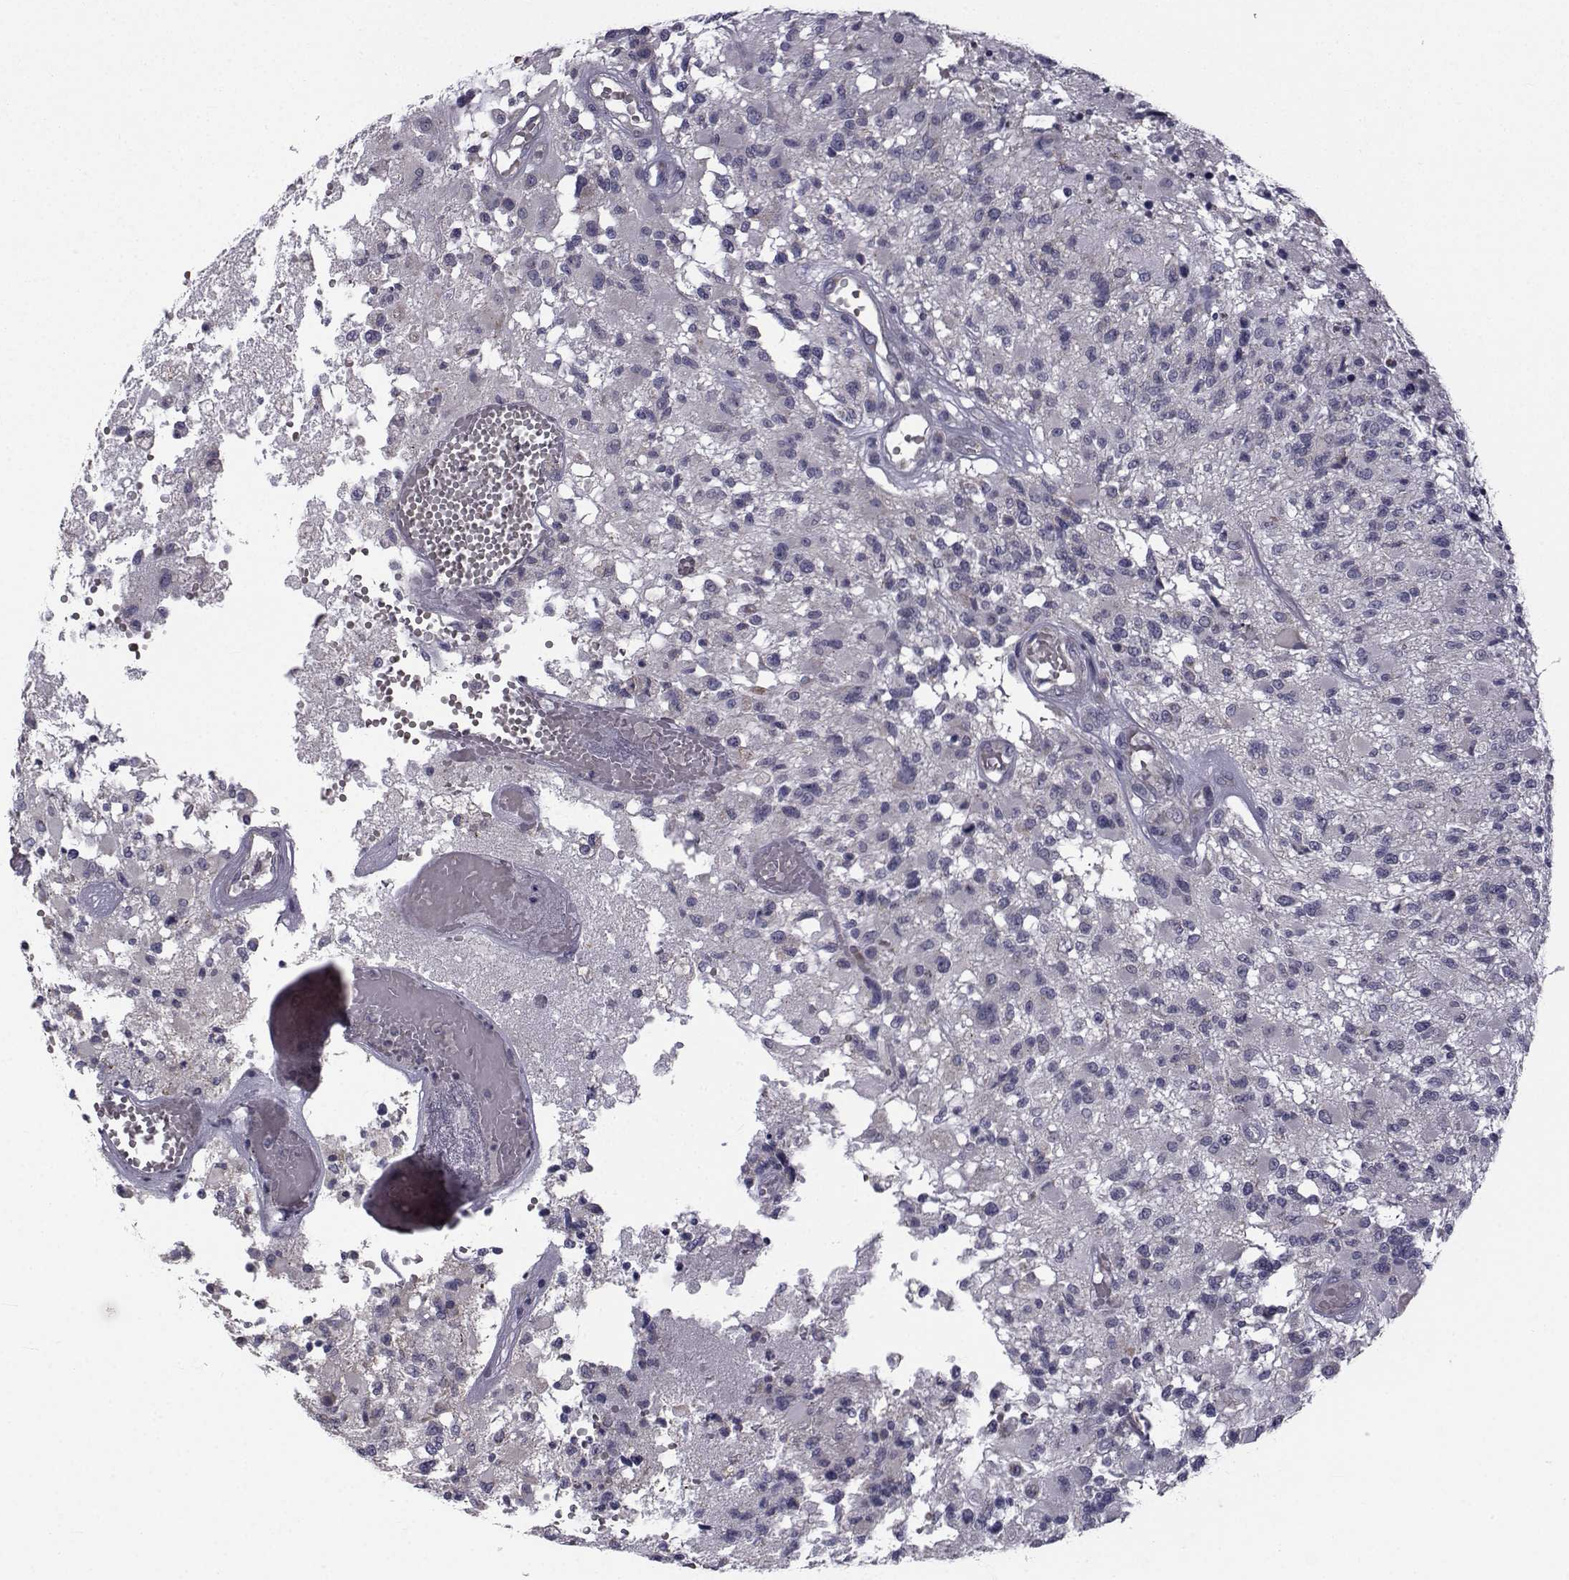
{"staining": {"intensity": "negative", "quantity": "none", "location": "none"}, "tissue": "glioma", "cell_type": "Tumor cells", "image_type": "cancer", "snomed": [{"axis": "morphology", "description": "Glioma, malignant, High grade"}, {"axis": "topography", "description": "Brain"}], "caption": "Image shows no significant protein staining in tumor cells of high-grade glioma (malignant). (DAB IHC, high magnification).", "gene": "ANGPT1", "patient": {"sex": "female", "age": 63}}